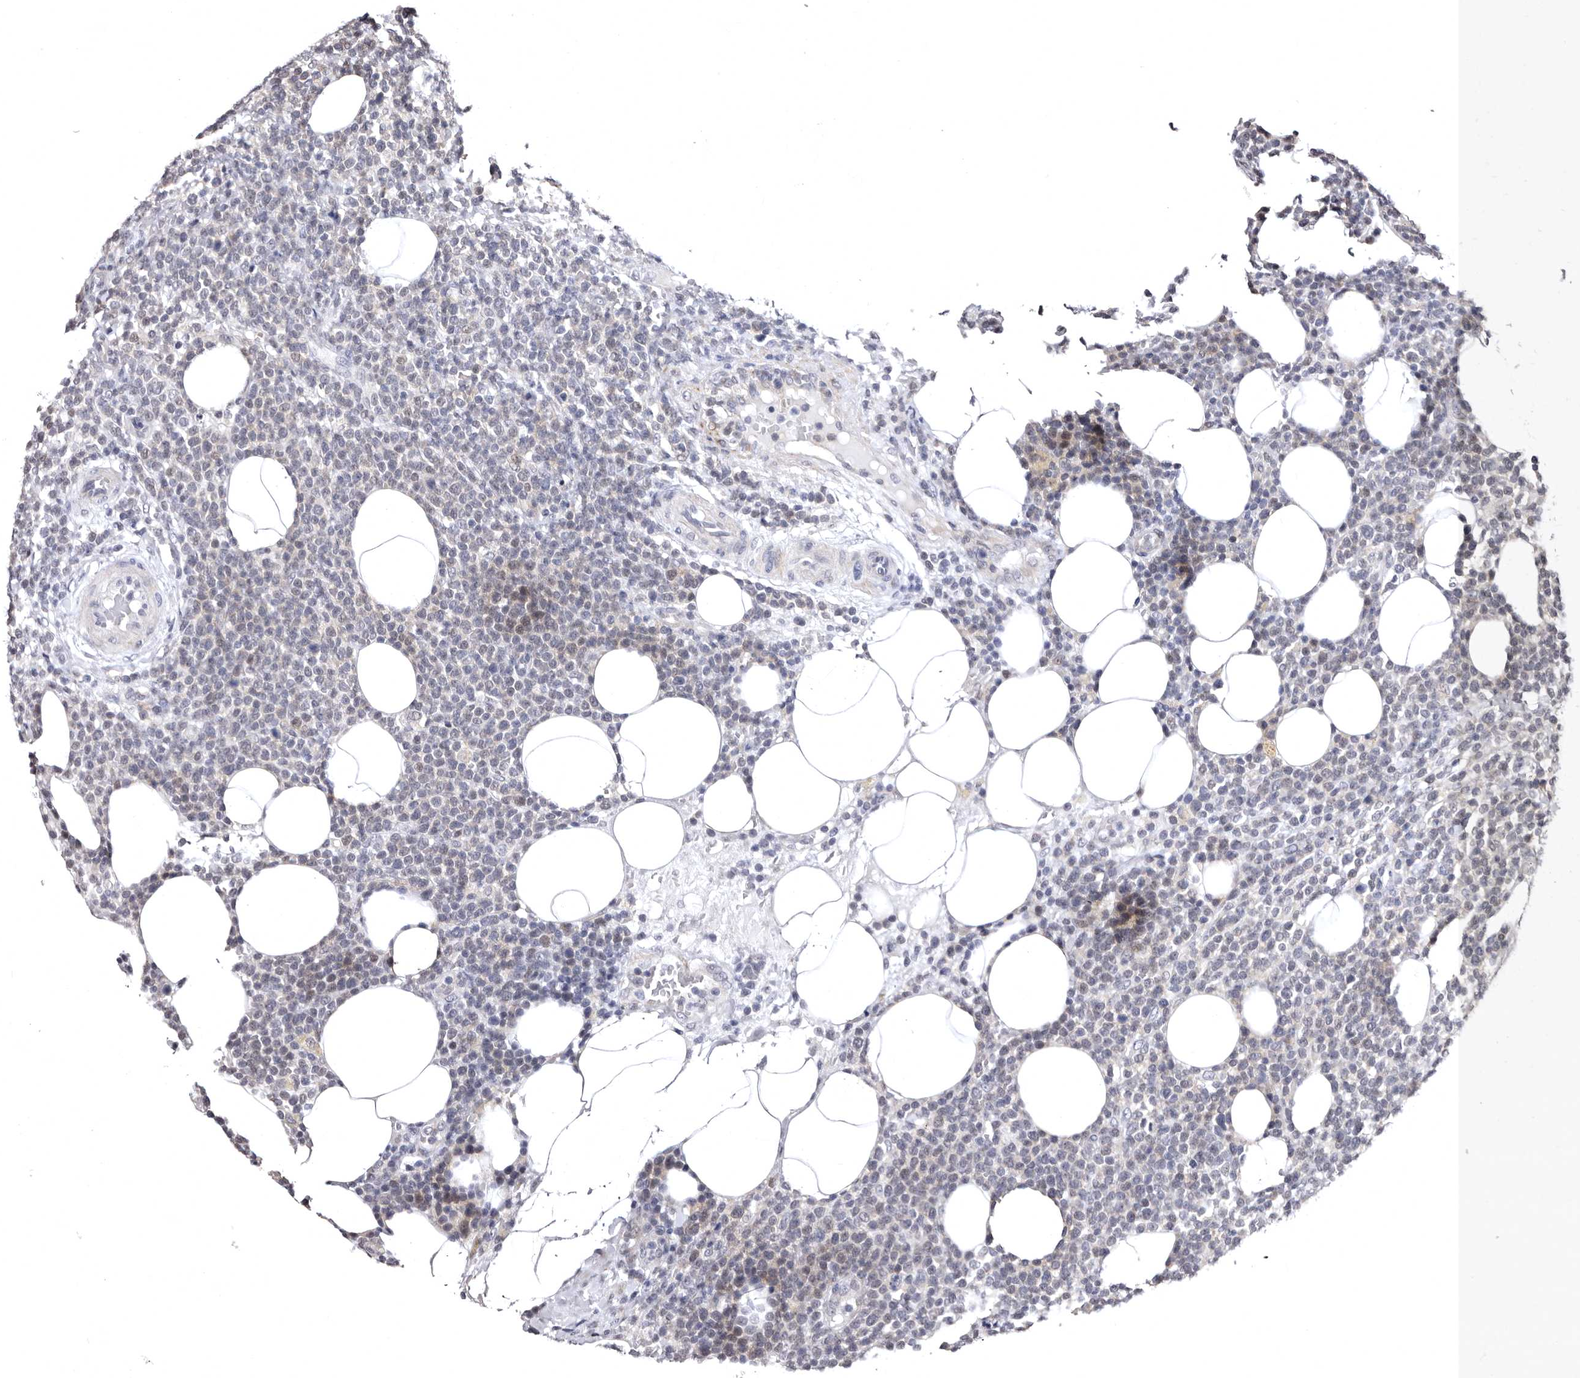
{"staining": {"intensity": "weak", "quantity": "<25%", "location": "cytoplasmic/membranous"}, "tissue": "lymphoma", "cell_type": "Tumor cells", "image_type": "cancer", "snomed": [{"axis": "morphology", "description": "Malignant lymphoma, non-Hodgkin's type, High grade"}, {"axis": "topography", "description": "Lymph node"}], "caption": "Micrograph shows no significant protein positivity in tumor cells of malignant lymphoma, non-Hodgkin's type (high-grade). (DAB IHC with hematoxylin counter stain).", "gene": "PHF20L1", "patient": {"sex": "male", "age": 61}}